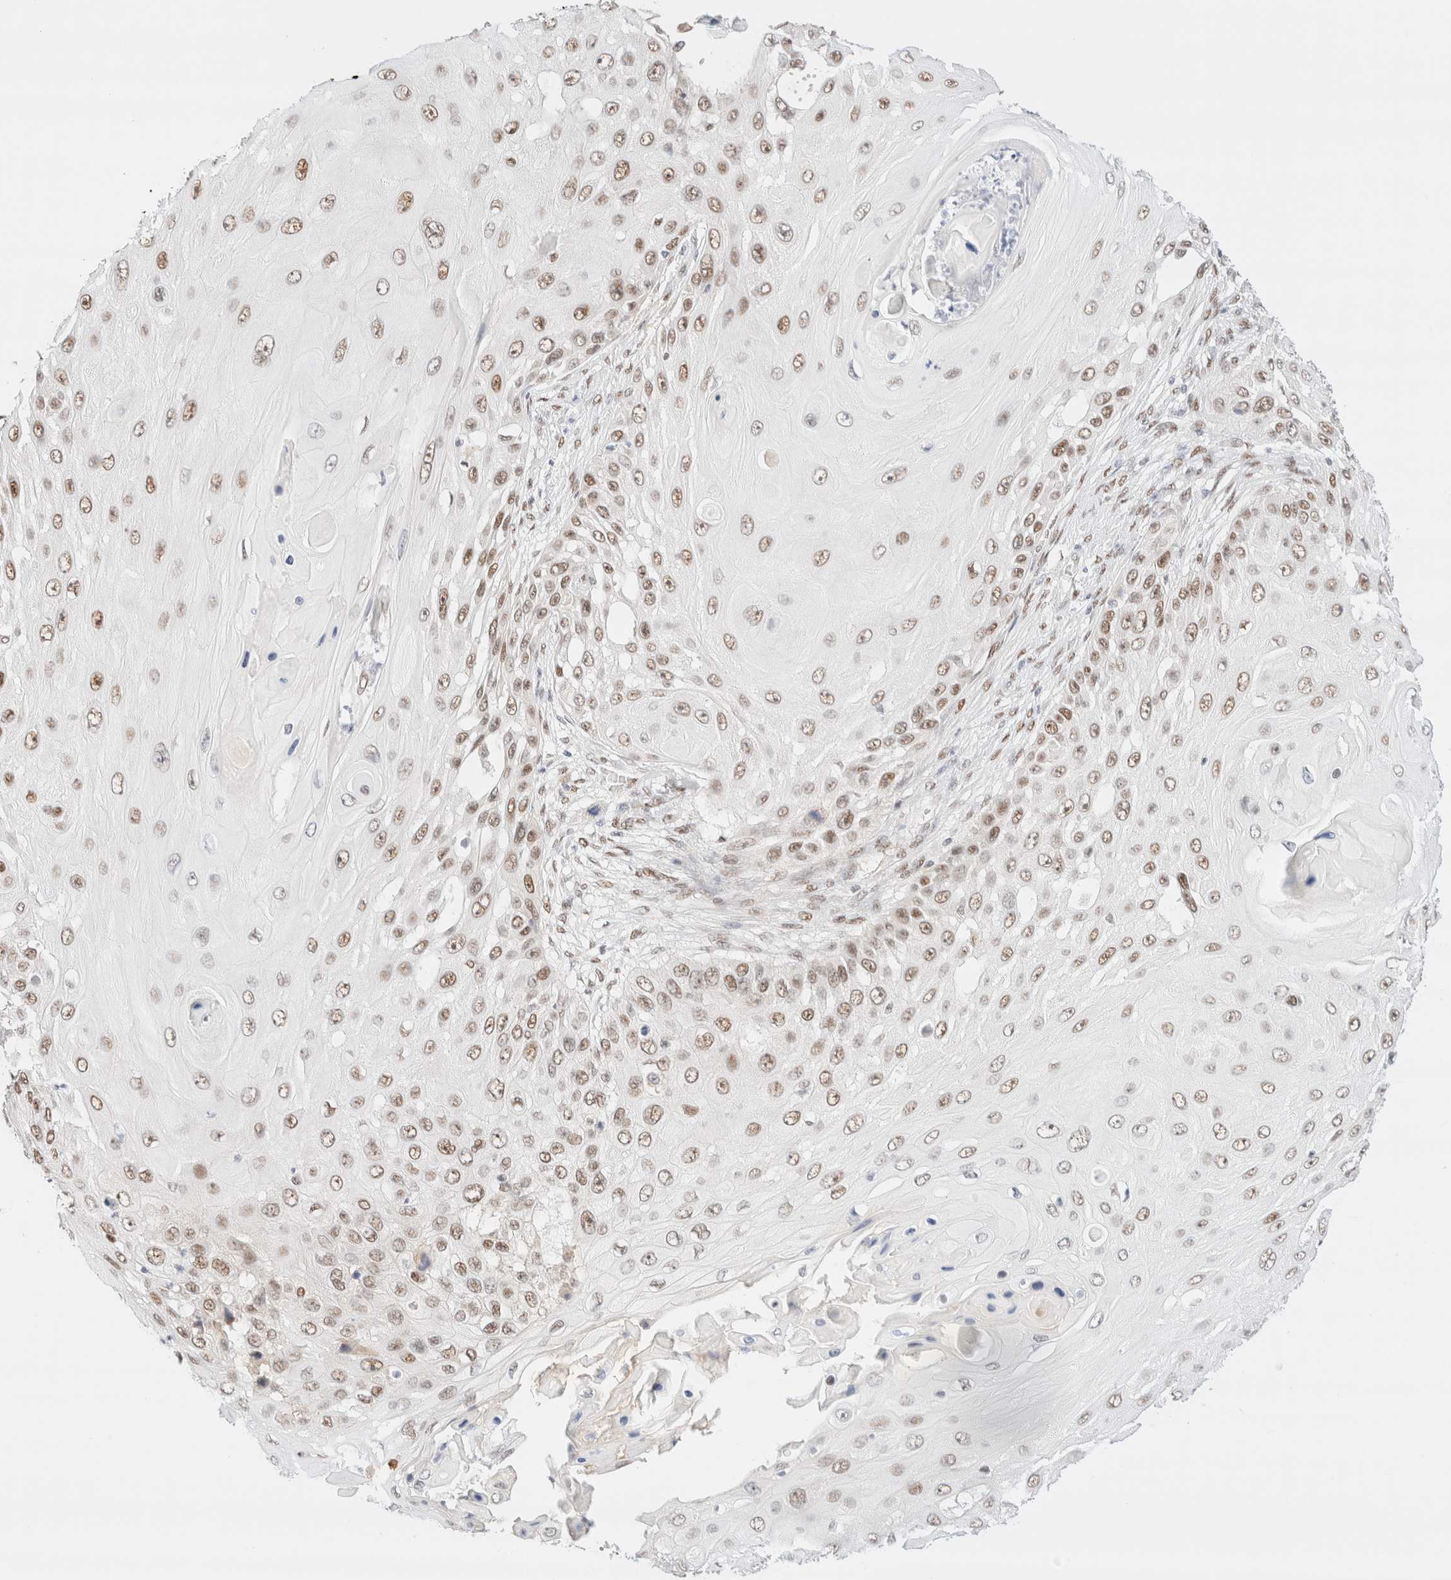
{"staining": {"intensity": "moderate", "quantity": ">75%", "location": "nuclear"}, "tissue": "skin cancer", "cell_type": "Tumor cells", "image_type": "cancer", "snomed": [{"axis": "morphology", "description": "Squamous cell carcinoma, NOS"}, {"axis": "topography", "description": "Skin"}], "caption": "This micrograph displays immunohistochemistry staining of human skin cancer (squamous cell carcinoma), with medium moderate nuclear positivity in about >75% of tumor cells.", "gene": "CIC", "patient": {"sex": "female", "age": 44}}